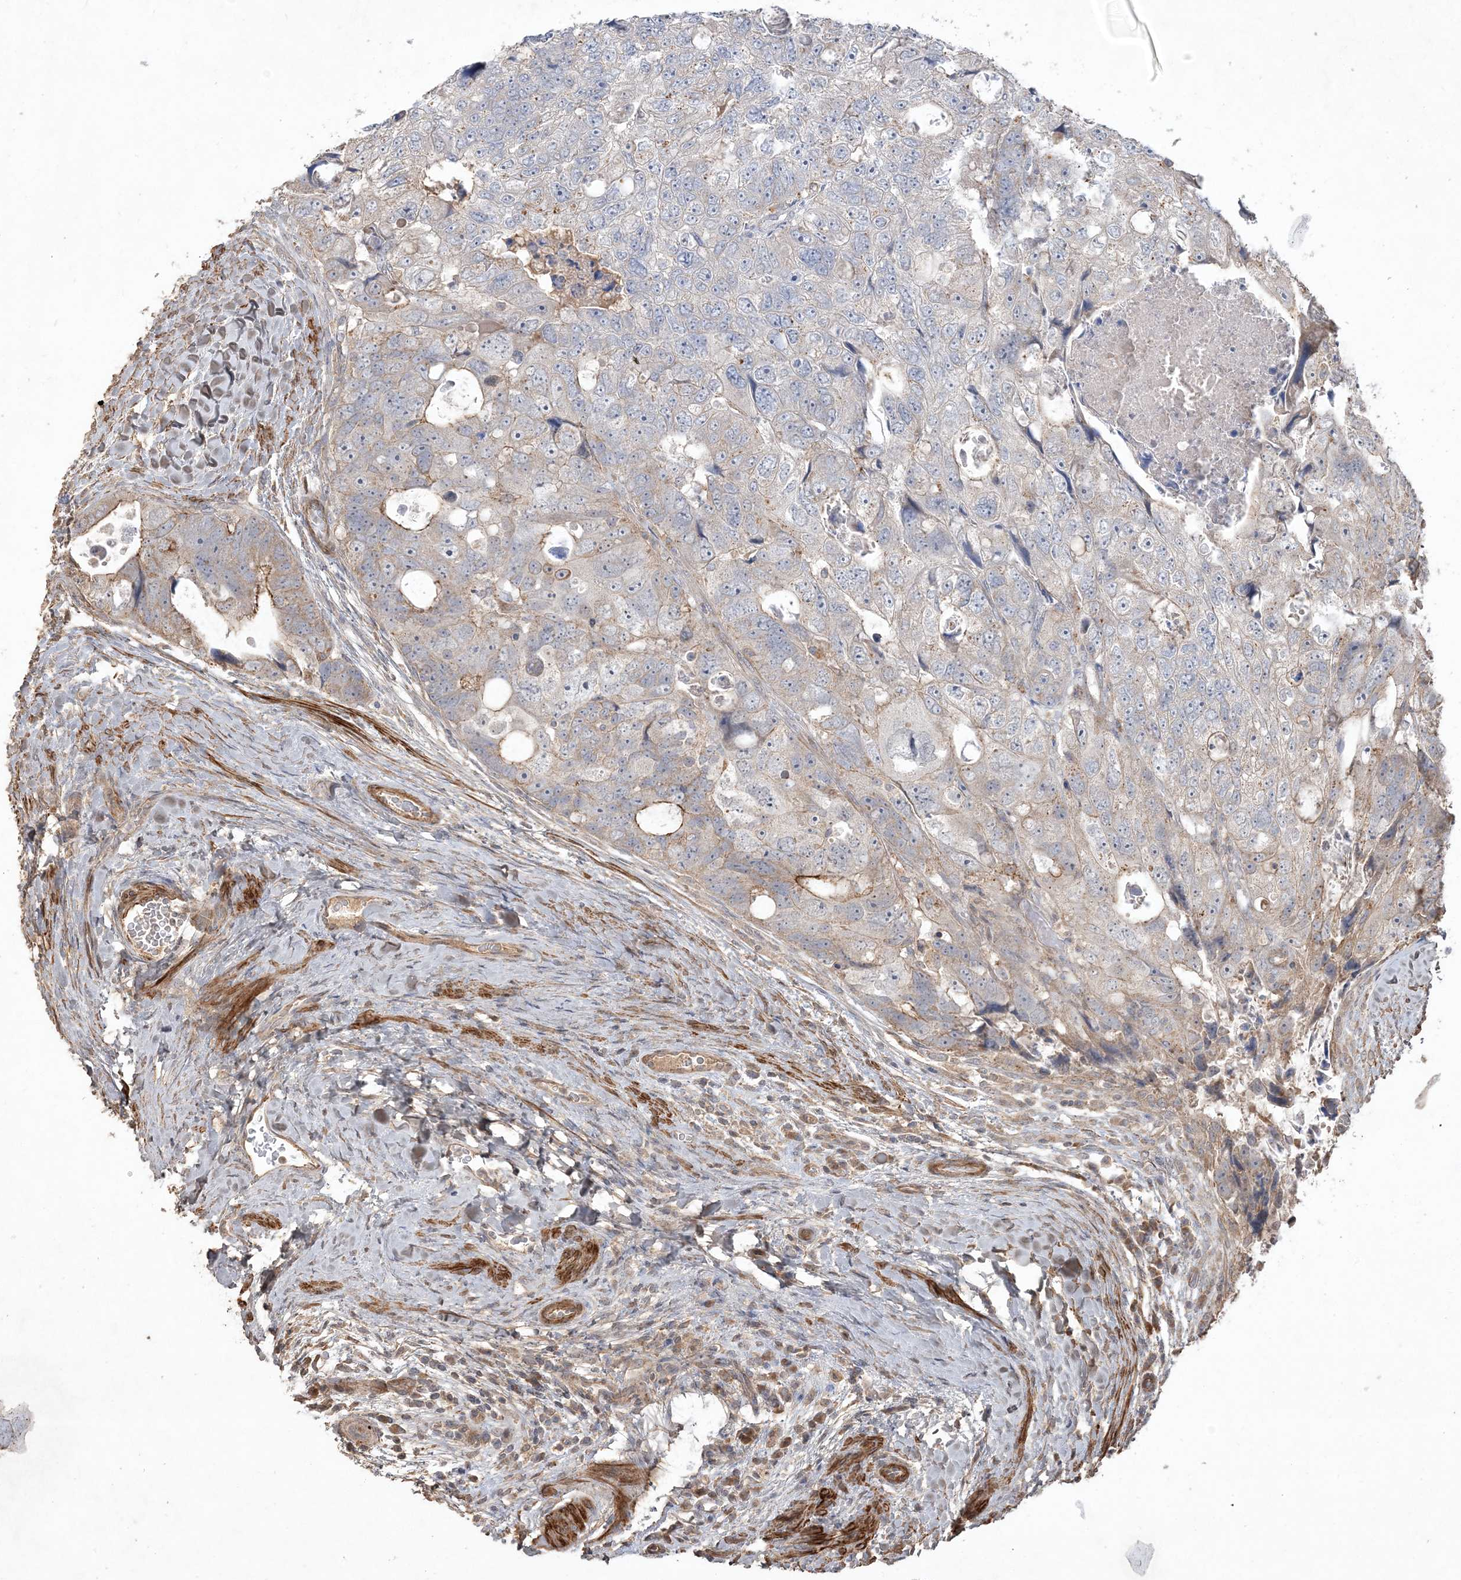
{"staining": {"intensity": "moderate", "quantity": "<25%", "location": "cytoplasmic/membranous"}, "tissue": "colorectal cancer", "cell_type": "Tumor cells", "image_type": "cancer", "snomed": [{"axis": "morphology", "description": "Adenocarcinoma, NOS"}, {"axis": "topography", "description": "Rectum"}], "caption": "Protein staining shows moderate cytoplasmic/membranous positivity in about <25% of tumor cells in adenocarcinoma (colorectal). The protein is stained brown, and the nuclei are stained in blue (DAB IHC with brightfield microscopy, high magnification).", "gene": "PRRT3", "patient": {"sex": "male", "age": 59}}